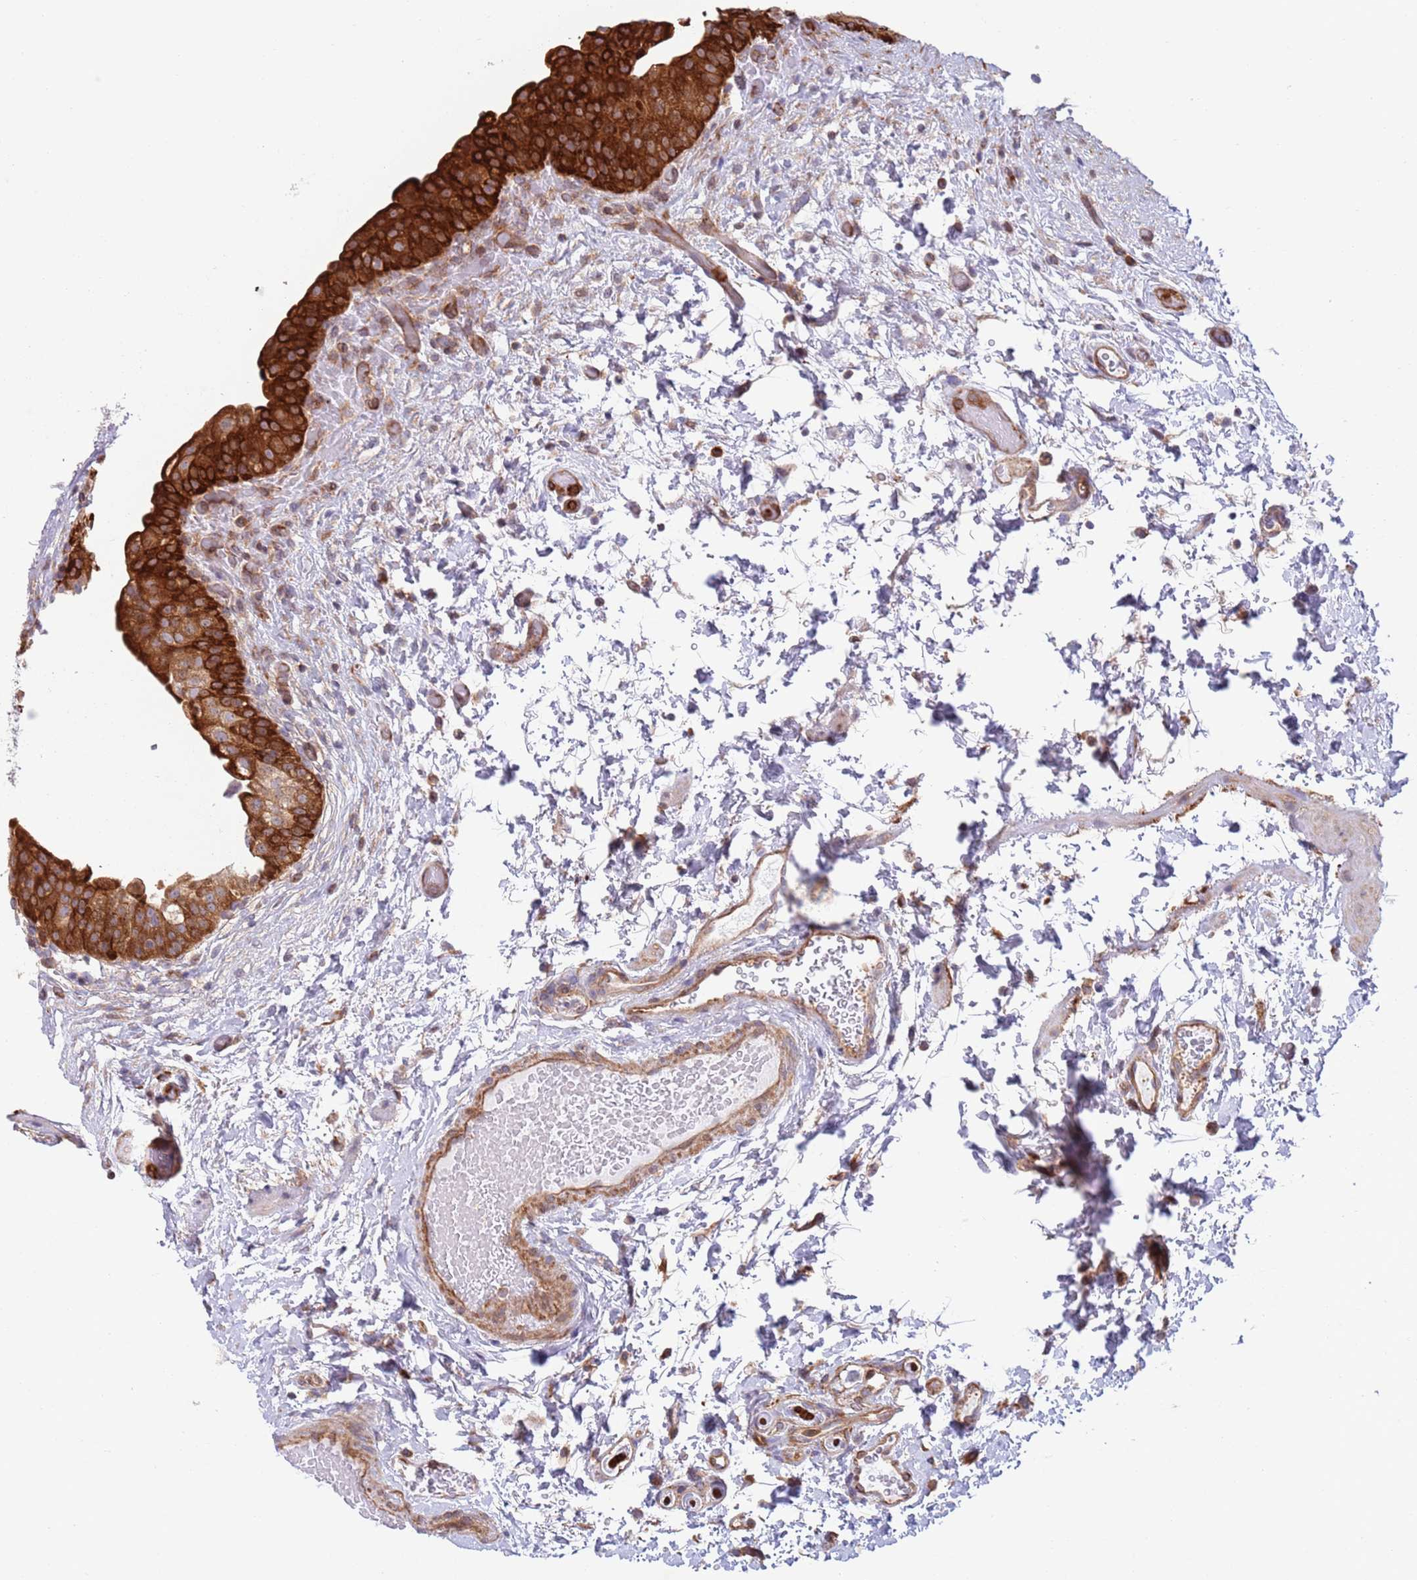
{"staining": {"intensity": "strong", "quantity": "25%-75%", "location": "cytoplasmic/membranous"}, "tissue": "urinary bladder", "cell_type": "Urothelial cells", "image_type": "normal", "snomed": [{"axis": "morphology", "description": "Normal tissue, NOS"}, {"axis": "topography", "description": "Urinary bladder"}], "caption": "Immunohistochemical staining of benign human urinary bladder reveals 25%-75% levels of strong cytoplasmic/membranous protein expression in about 25%-75% of urothelial cells. The staining was performed using DAB, with brown indicating positive protein expression. Nuclei are stained blue with hematoxylin.", "gene": "ZMYM5", "patient": {"sex": "male", "age": 69}}